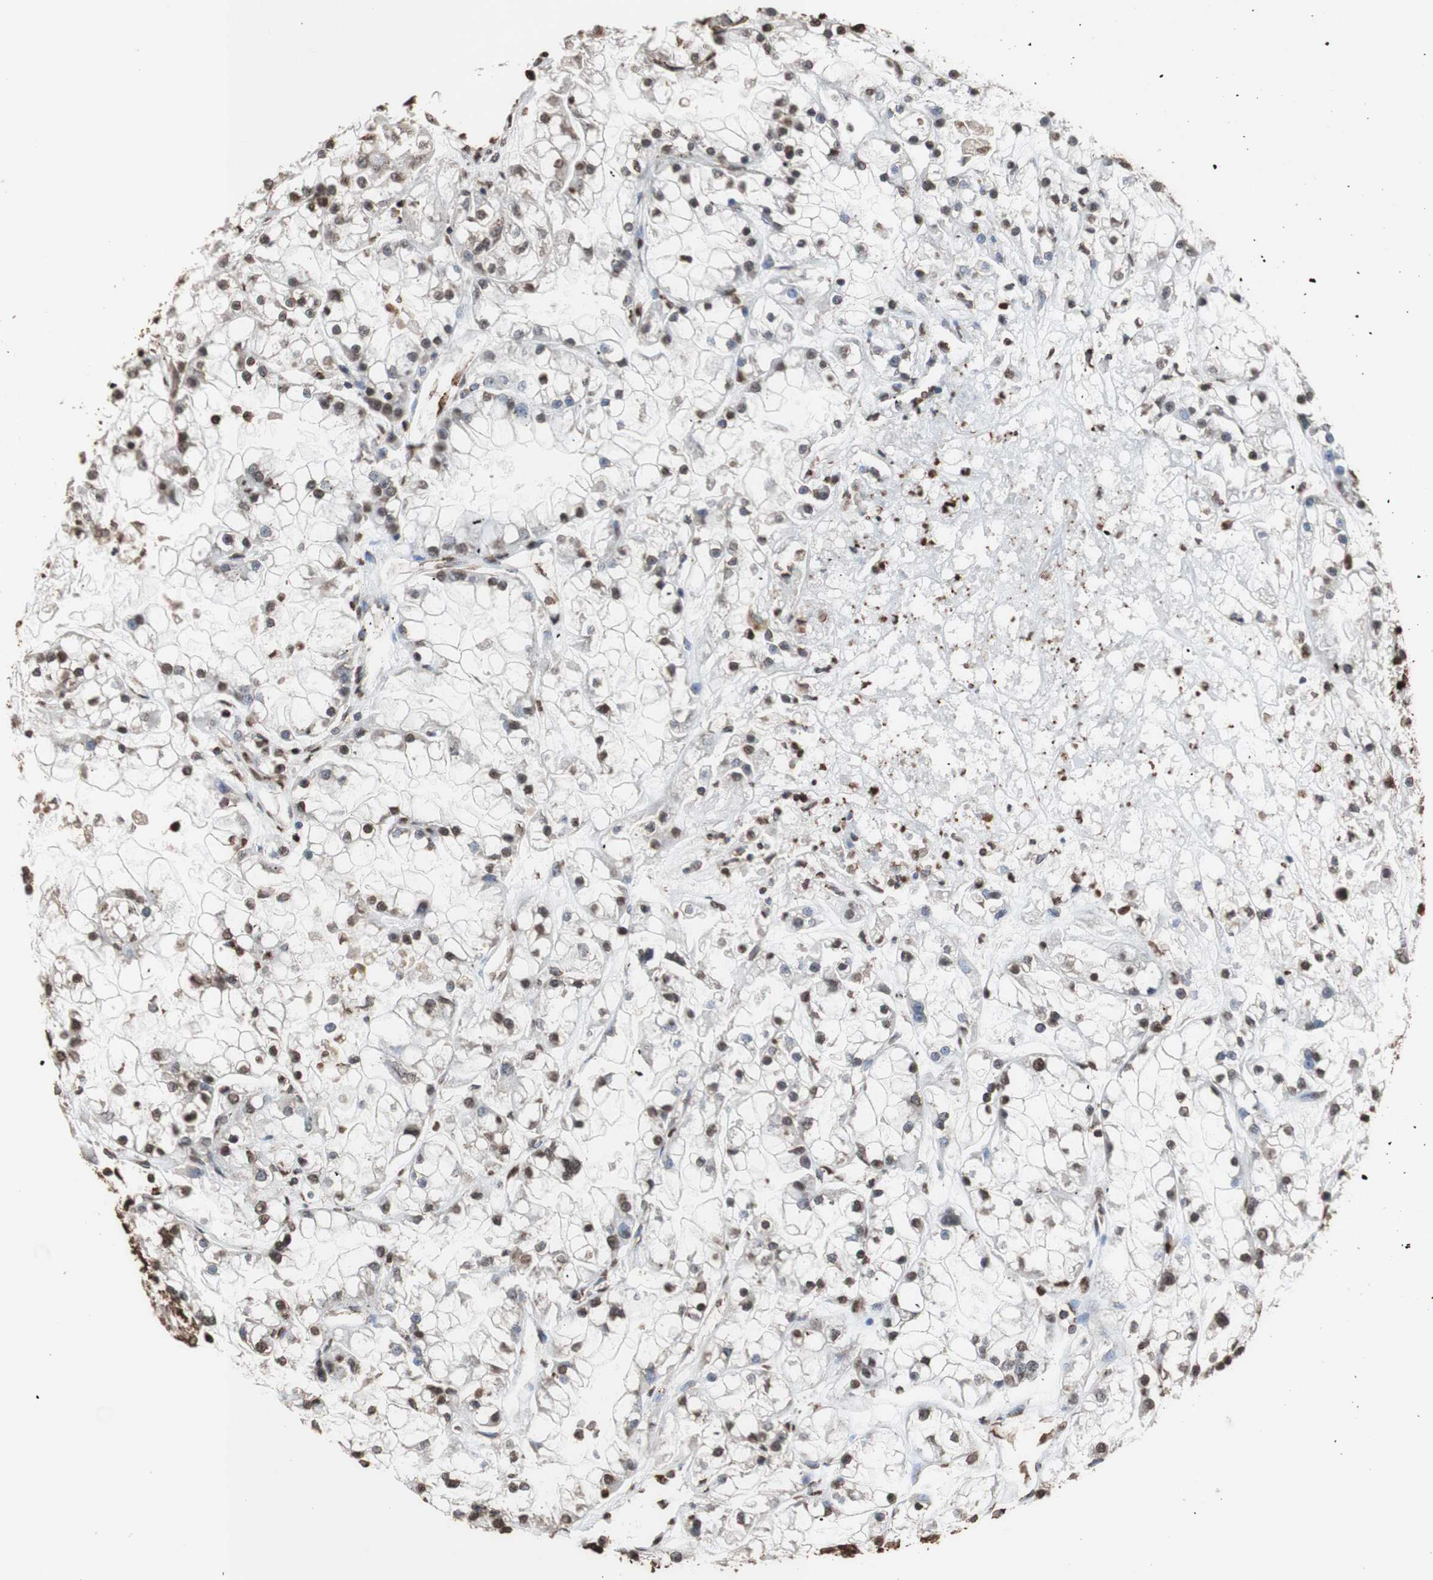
{"staining": {"intensity": "moderate", "quantity": "25%-75%", "location": "cytoplasmic/membranous,nuclear"}, "tissue": "renal cancer", "cell_type": "Tumor cells", "image_type": "cancer", "snomed": [{"axis": "morphology", "description": "Adenocarcinoma, NOS"}, {"axis": "topography", "description": "Kidney"}], "caption": "This photomicrograph exhibits IHC staining of human adenocarcinoma (renal), with medium moderate cytoplasmic/membranous and nuclear staining in about 25%-75% of tumor cells.", "gene": "PIDD1", "patient": {"sex": "female", "age": 52}}